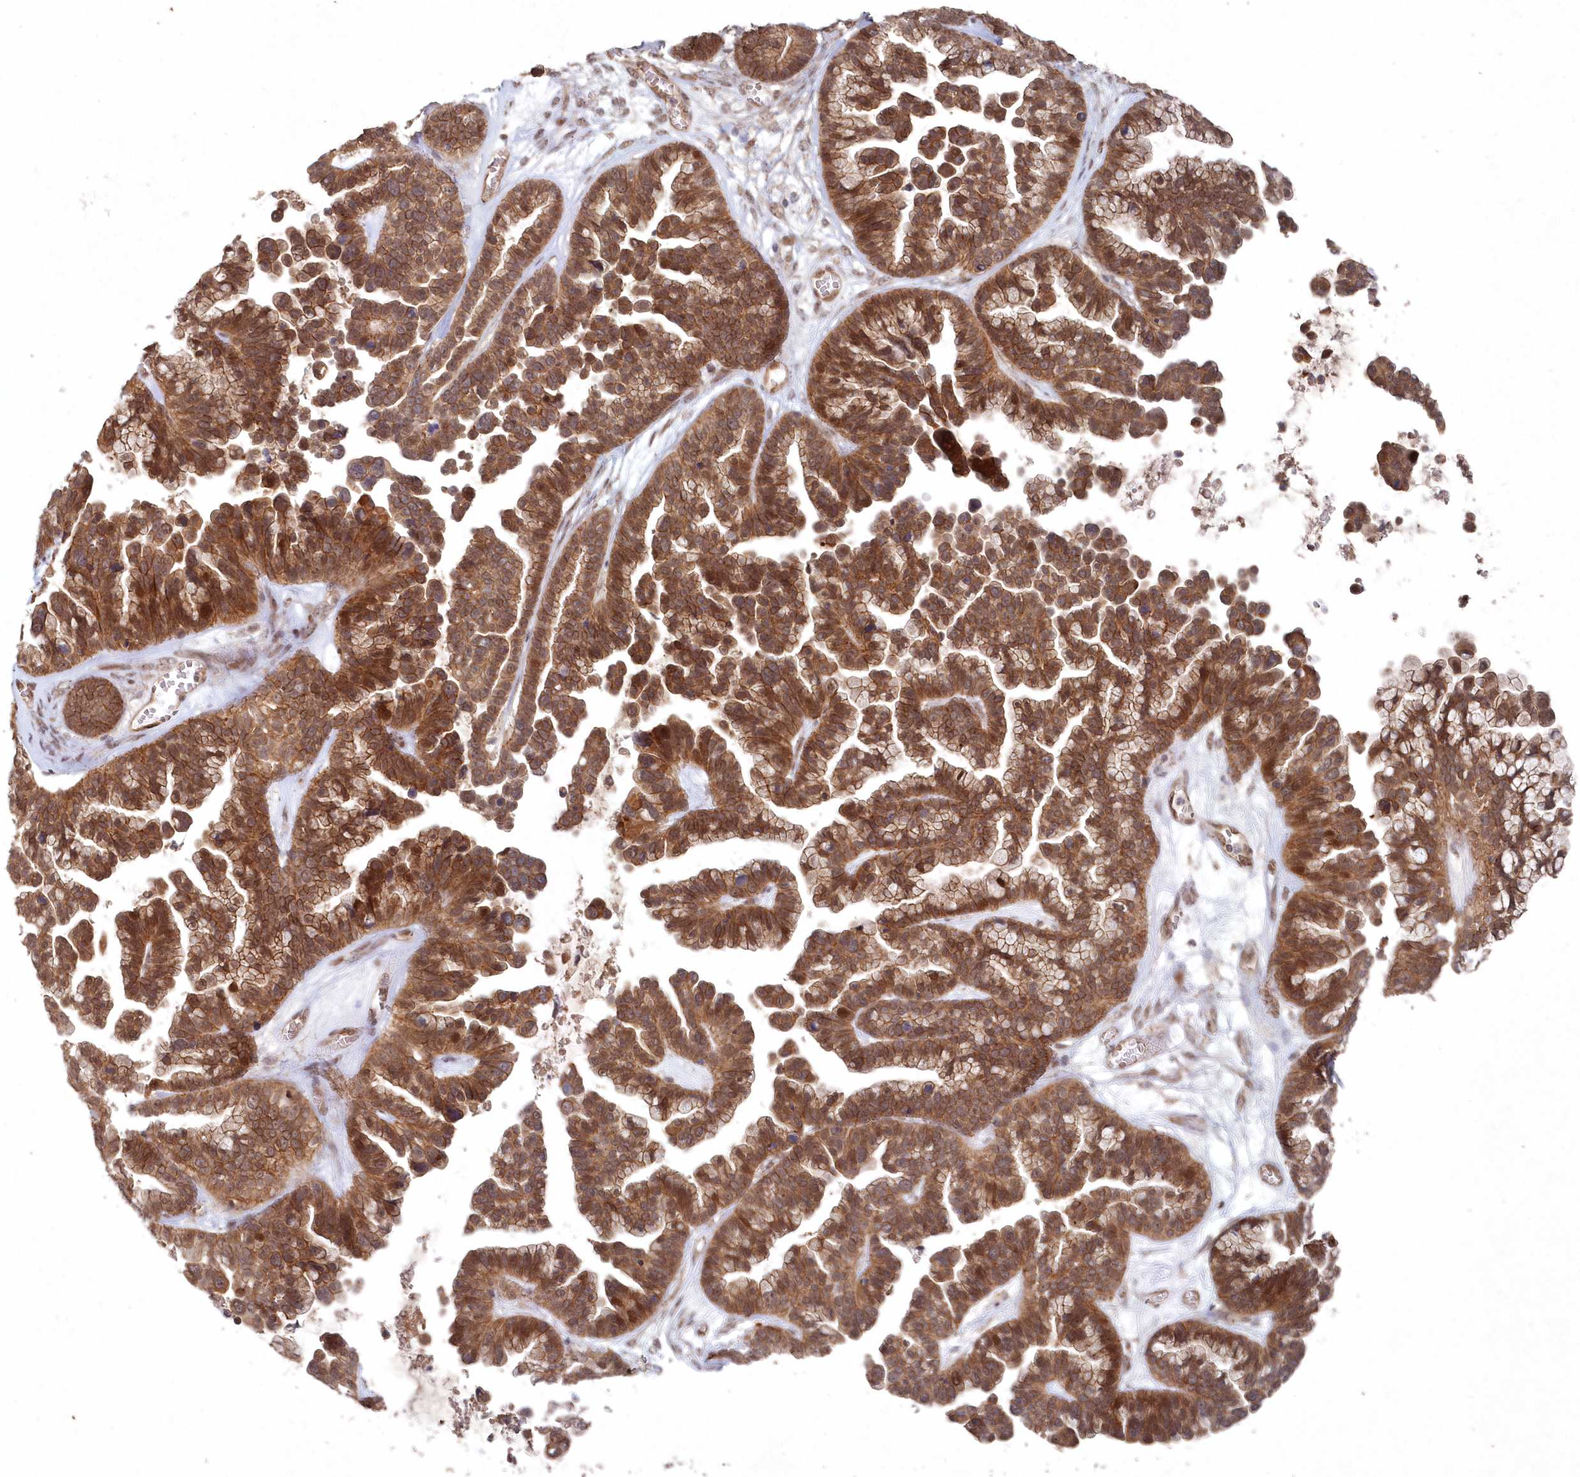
{"staining": {"intensity": "strong", "quantity": ">75%", "location": "cytoplasmic/membranous"}, "tissue": "ovarian cancer", "cell_type": "Tumor cells", "image_type": "cancer", "snomed": [{"axis": "morphology", "description": "Cystadenocarcinoma, serous, NOS"}, {"axis": "topography", "description": "Ovary"}], "caption": "A high-resolution photomicrograph shows immunohistochemistry (IHC) staining of ovarian serous cystadenocarcinoma, which reveals strong cytoplasmic/membranous positivity in approximately >75% of tumor cells.", "gene": "VSIG2", "patient": {"sex": "female", "age": 56}}